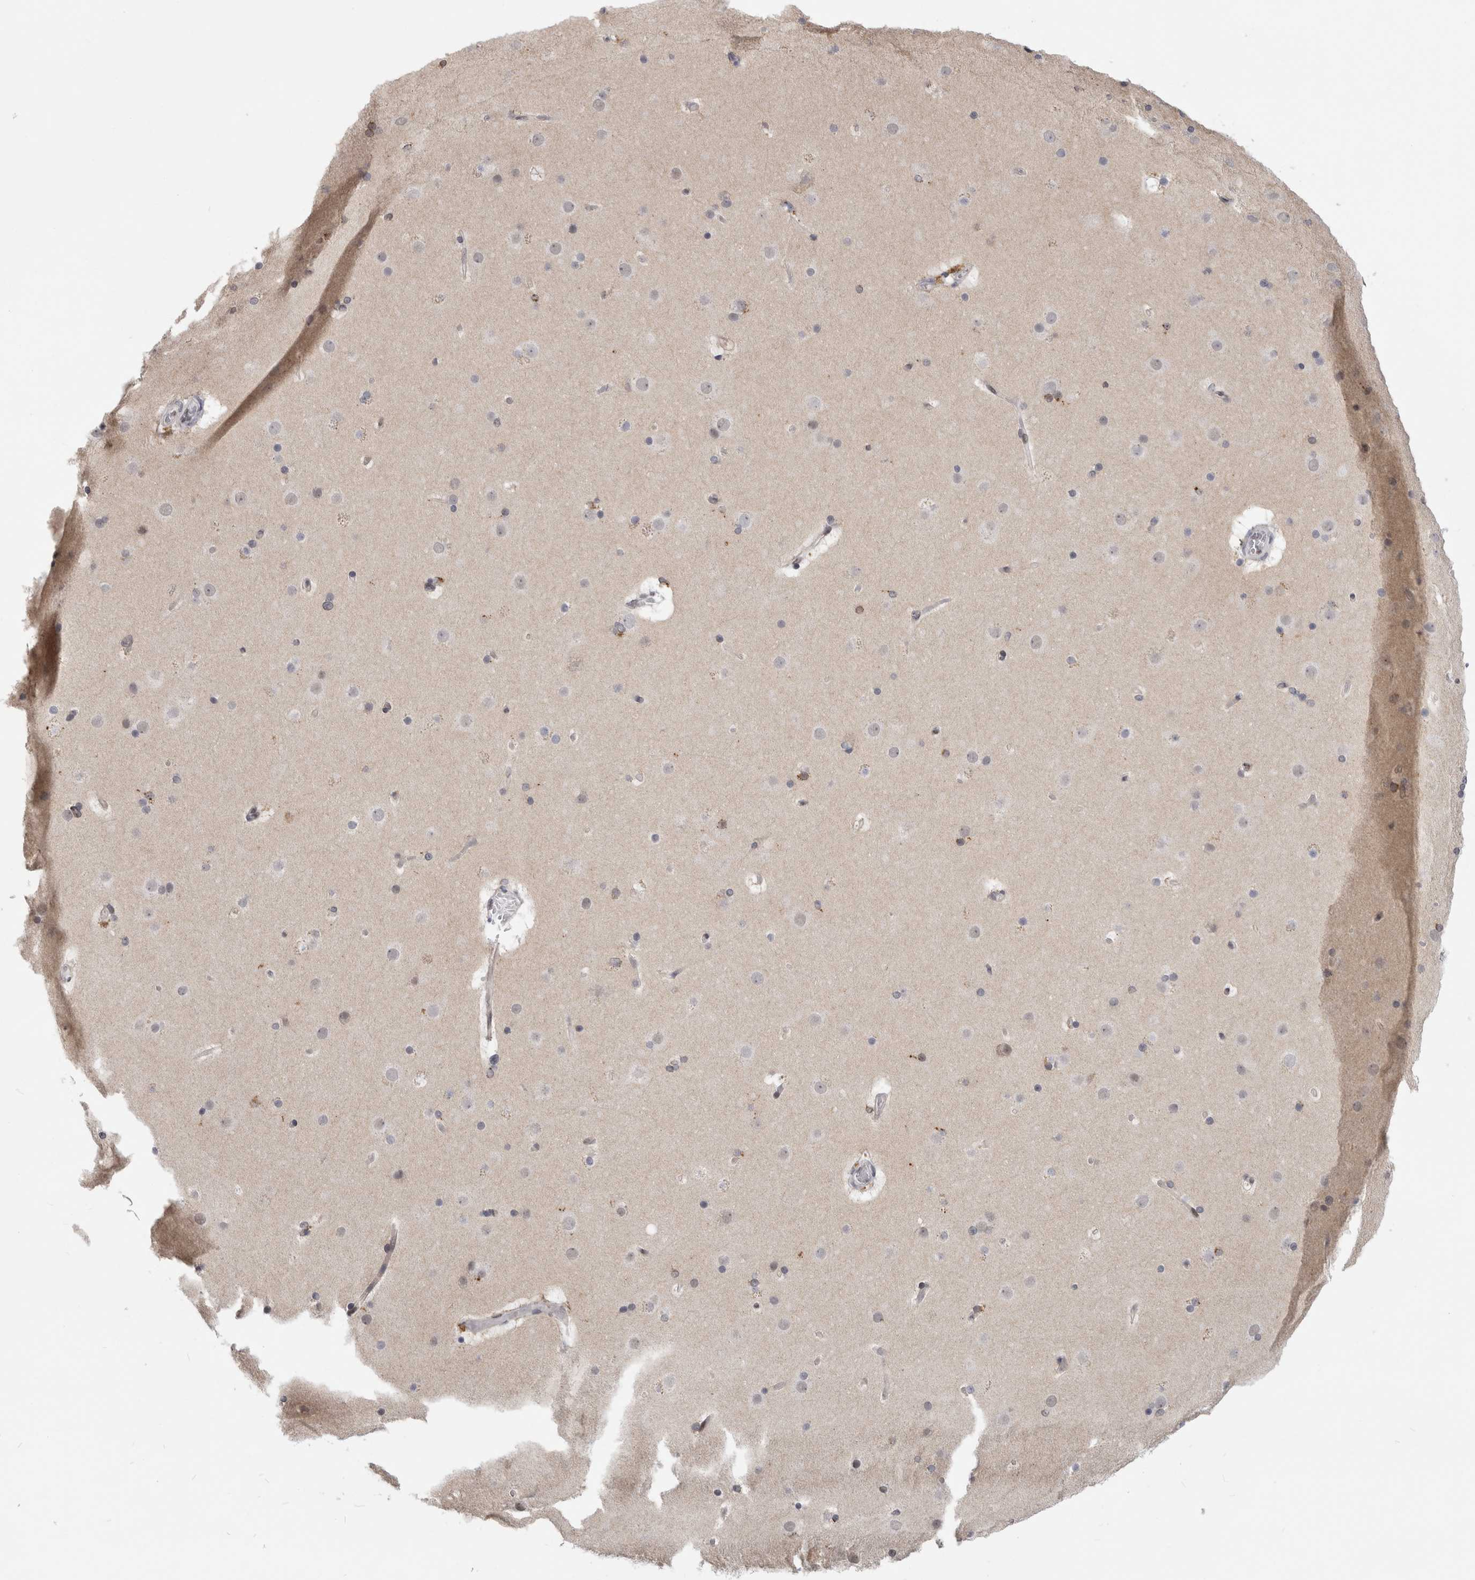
{"staining": {"intensity": "weak", "quantity": "25%-75%", "location": "cytoplasmic/membranous"}, "tissue": "cerebral cortex", "cell_type": "Endothelial cells", "image_type": "normal", "snomed": [{"axis": "morphology", "description": "Normal tissue, NOS"}, {"axis": "topography", "description": "Cerebral cortex"}], "caption": "The immunohistochemical stain labels weak cytoplasmic/membranous expression in endothelial cells of normal cerebral cortex. The staining was performed using DAB (3,3'-diaminobenzidine) to visualize the protein expression in brown, while the nuclei were stained in blue with hematoxylin (Magnification: 20x).", "gene": "SRARP", "patient": {"sex": "male", "age": 57}}